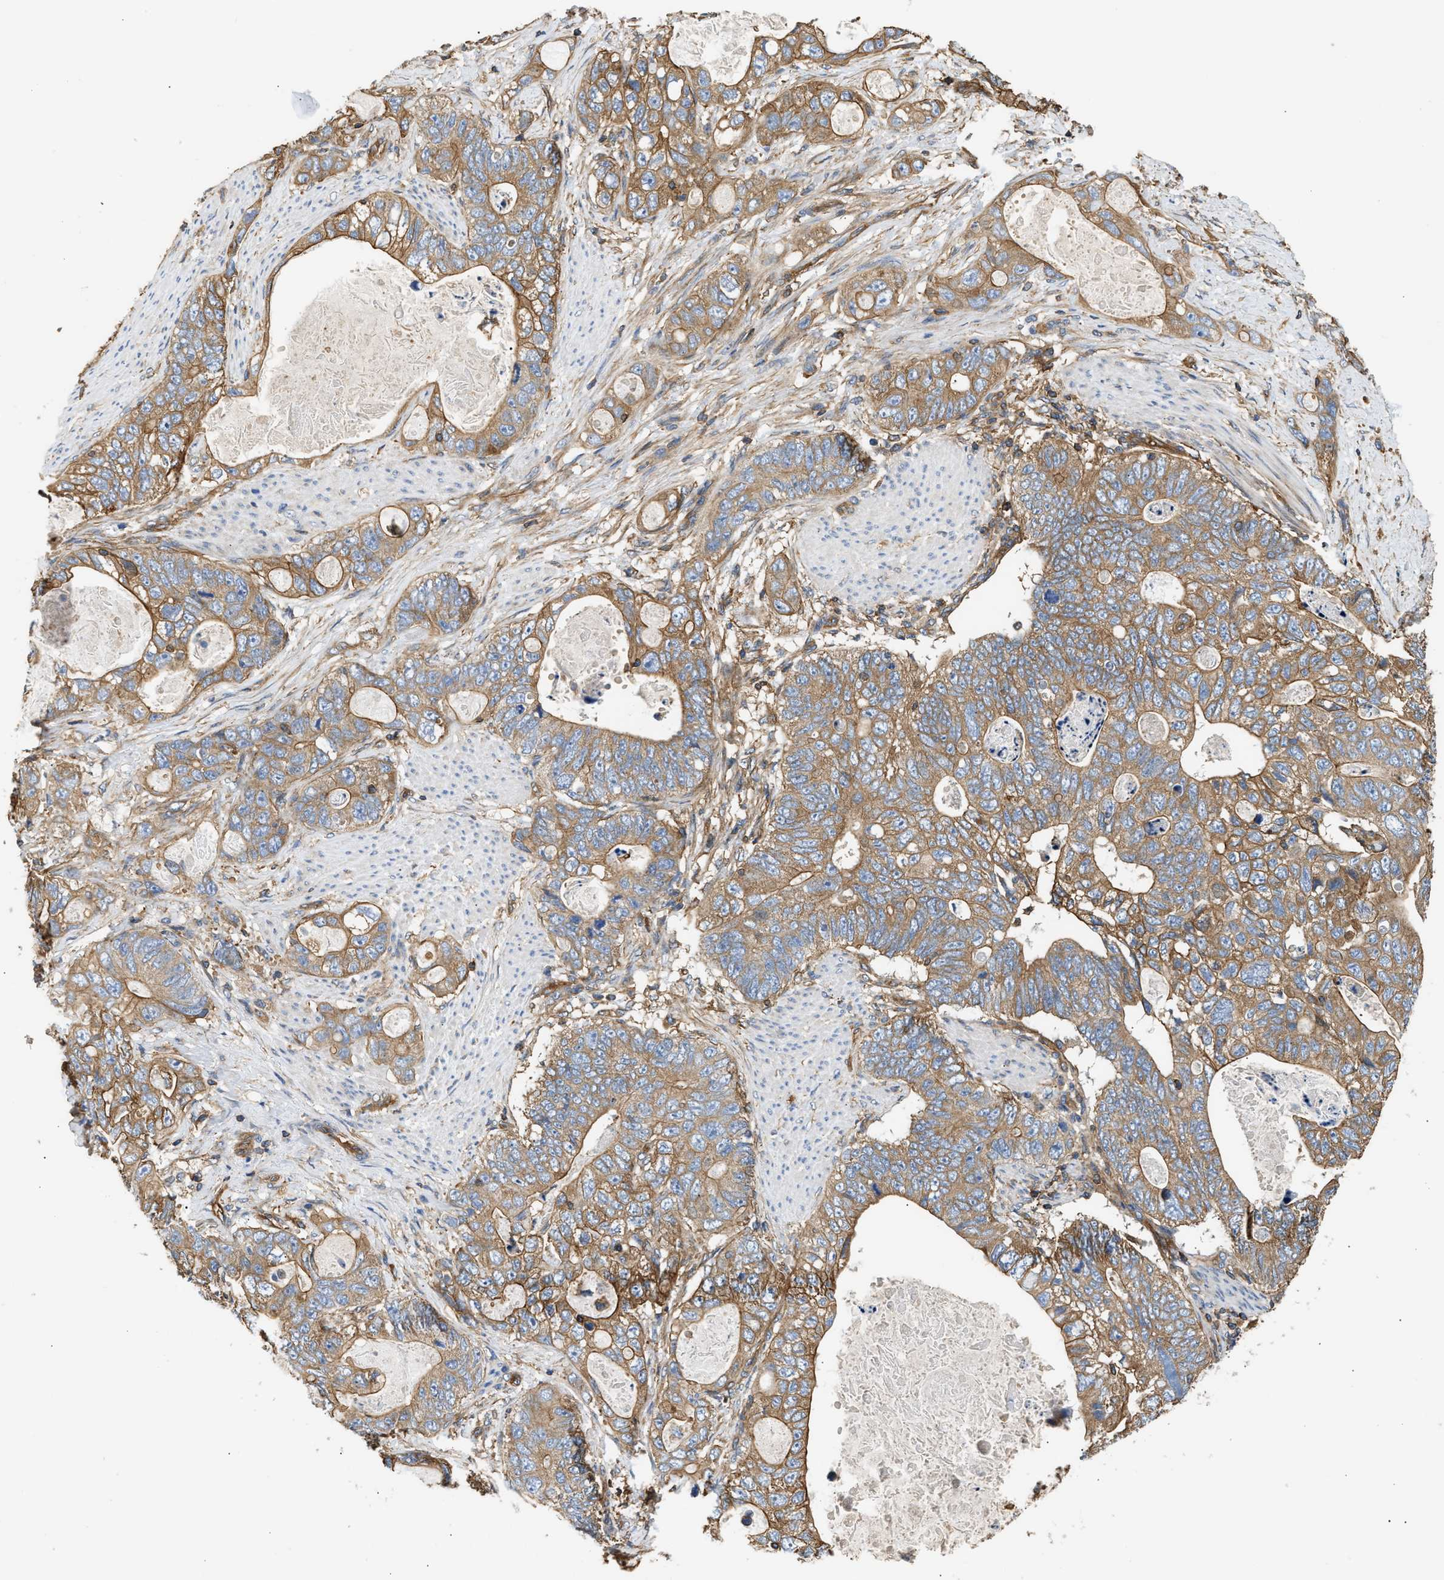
{"staining": {"intensity": "moderate", "quantity": ">75%", "location": "cytoplasmic/membranous"}, "tissue": "stomach cancer", "cell_type": "Tumor cells", "image_type": "cancer", "snomed": [{"axis": "morphology", "description": "Normal tissue, NOS"}, {"axis": "morphology", "description": "Adenocarcinoma, NOS"}, {"axis": "topography", "description": "Stomach"}], "caption": "Protein expression by immunohistochemistry demonstrates moderate cytoplasmic/membranous positivity in approximately >75% of tumor cells in stomach cancer (adenocarcinoma).", "gene": "SAMD9L", "patient": {"sex": "female", "age": 89}}